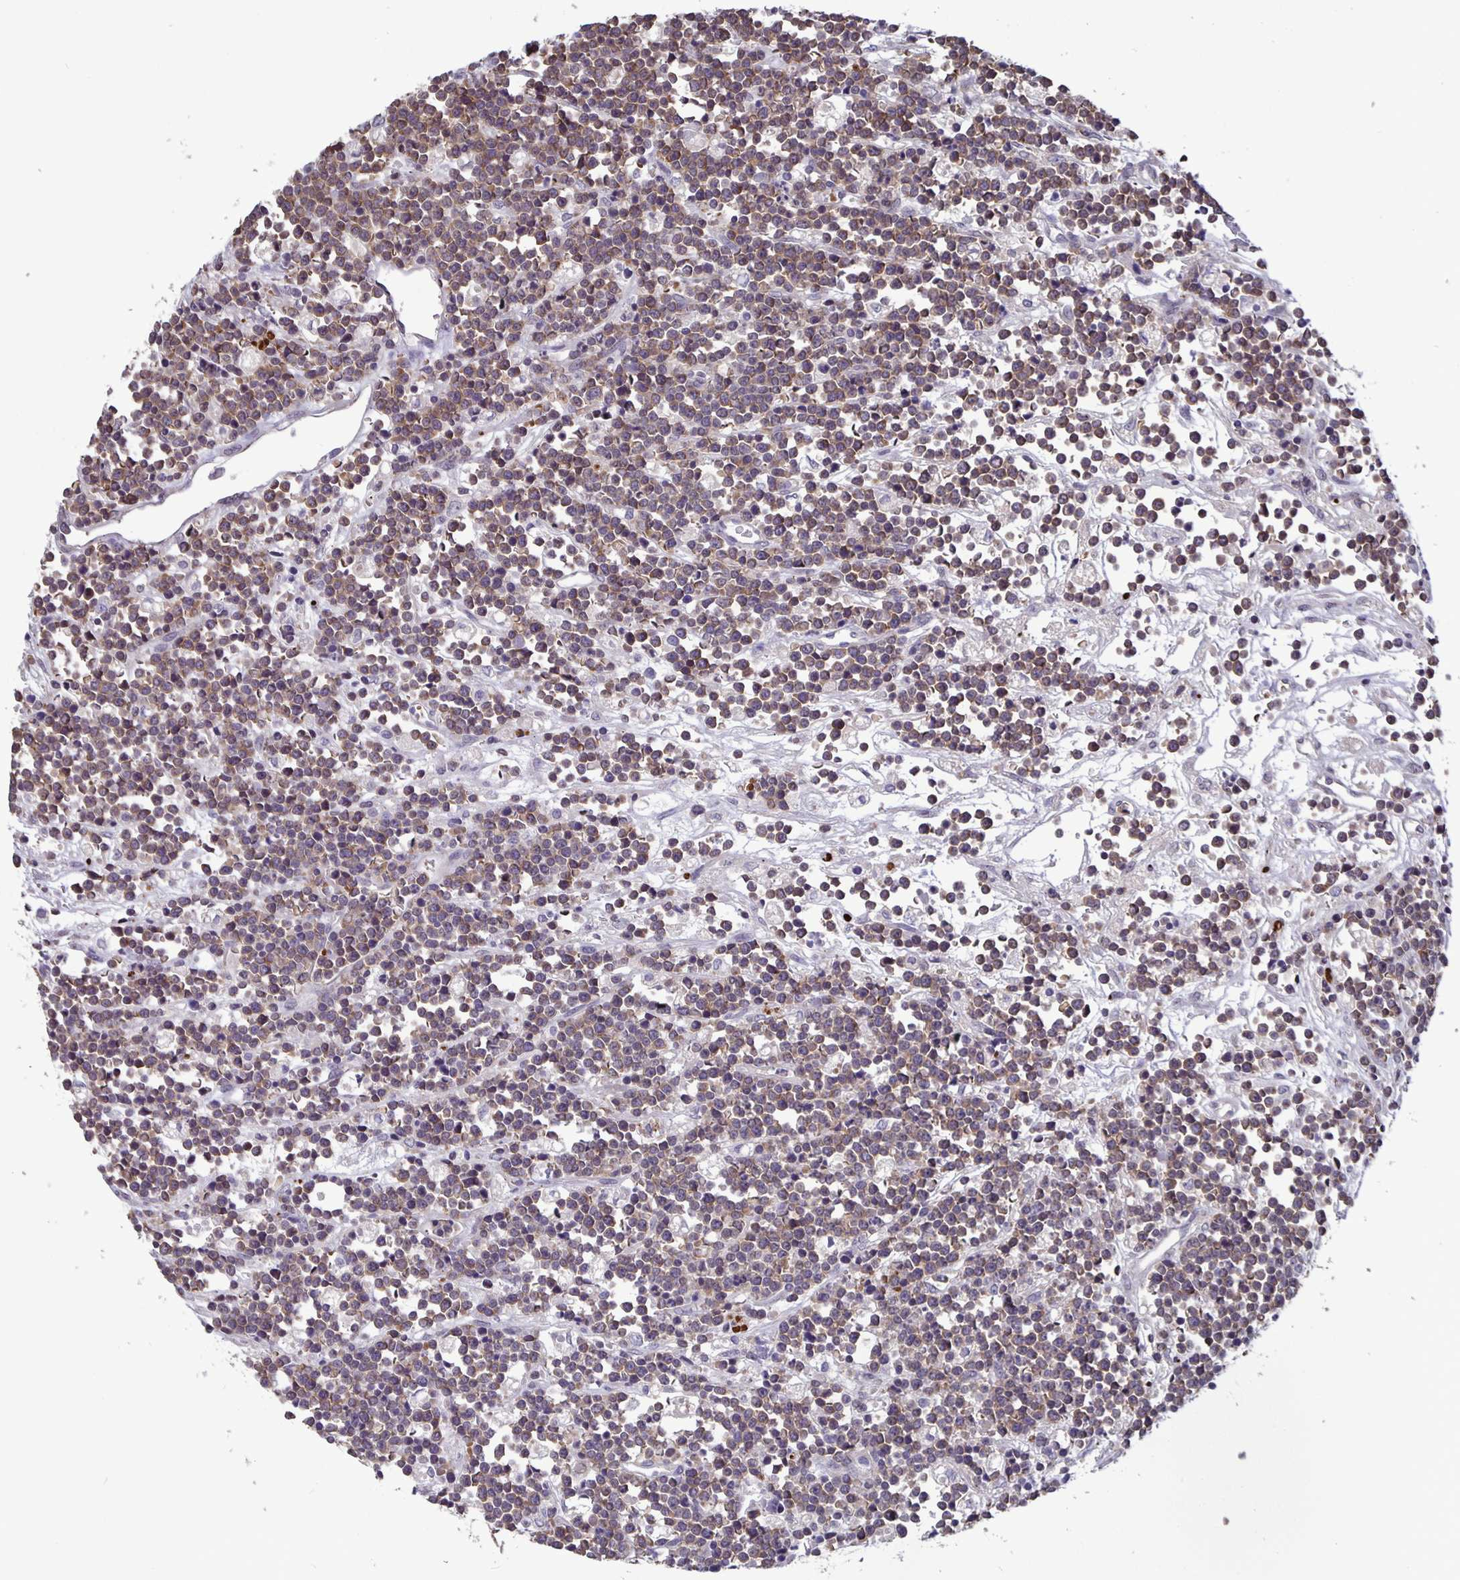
{"staining": {"intensity": "moderate", "quantity": ">75%", "location": "cytoplasmic/membranous"}, "tissue": "lymphoma", "cell_type": "Tumor cells", "image_type": "cancer", "snomed": [{"axis": "morphology", "description": "Malignant lymphoma, non-Hodgkin's type, High grade"}, {"axis": "topography", "description": "Ovary"}], "caption": "Immunohistochemistry micrograph of neoplastic tissue: human malignant lymphoma, non-Hodgkin's type (high-grade) stained using immunohistochemistry (IHC) displays medium levels of moderate protein expression localized specifically in the cytoplasmic/membranous of tumor cells, appearing as a cytoplasmic/membranous brown color.", "gene": "FEM1C", "patient": {"sex": "female", "age": 56}}